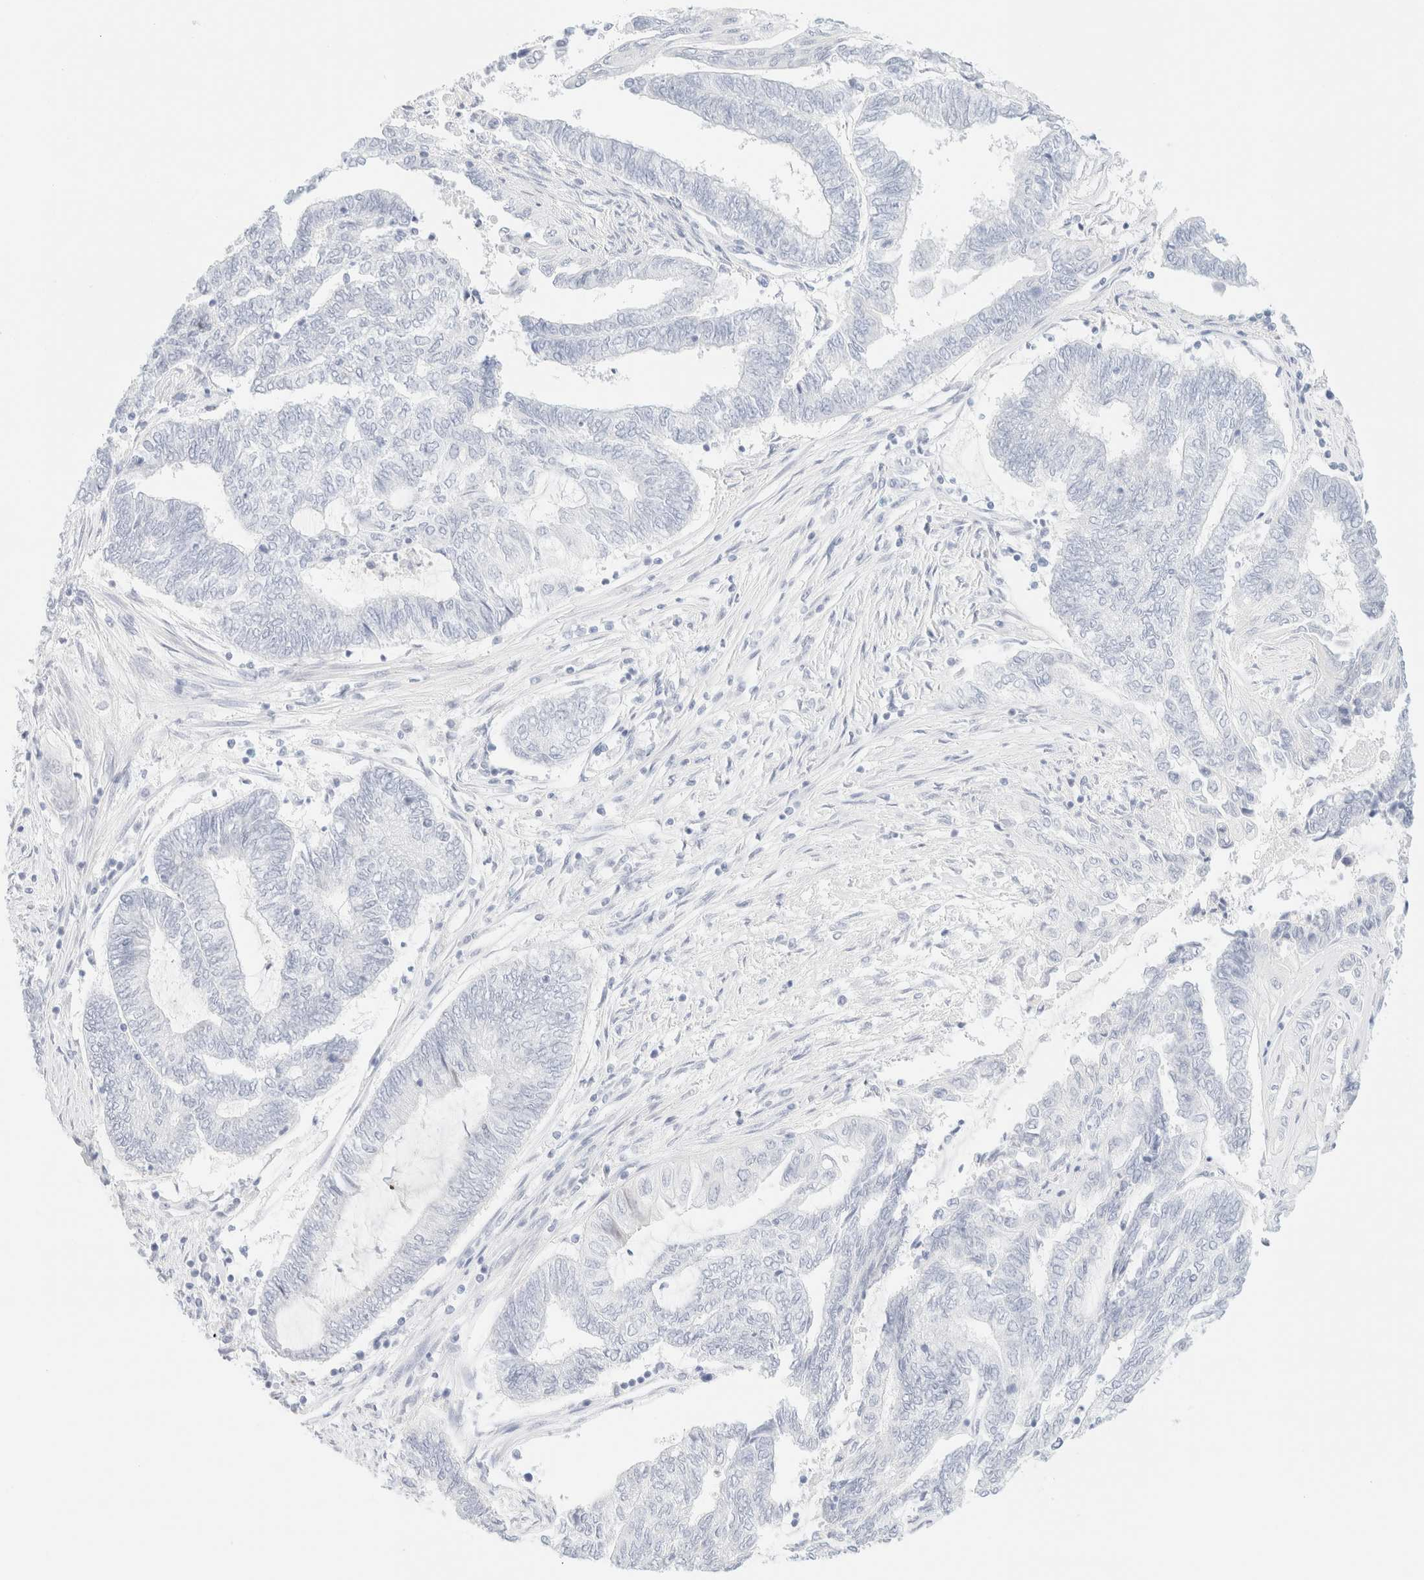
{"staining": {"intensity": "negative", "quantity": "none", "location": "none"}, "tissue": "endometrial cancer", "cell_type": "Tumor cells", "image_type": "cancer", "snomed": [{"axis": "morphology", "description": "Adenocarcinoma, NOS"}, {"axis": "topography", "description": "Uterus"}, {"axis": "topography", "description": "Endometrium"}], "caption": "Endometrial cancer was stained to show a protein in brown. There is no significant staining in tumor cells. (DAB immunohistochemistry (IHC), high magnification).", "gene": "KRT15", "patient": {"sex": "female", "age": 70}}